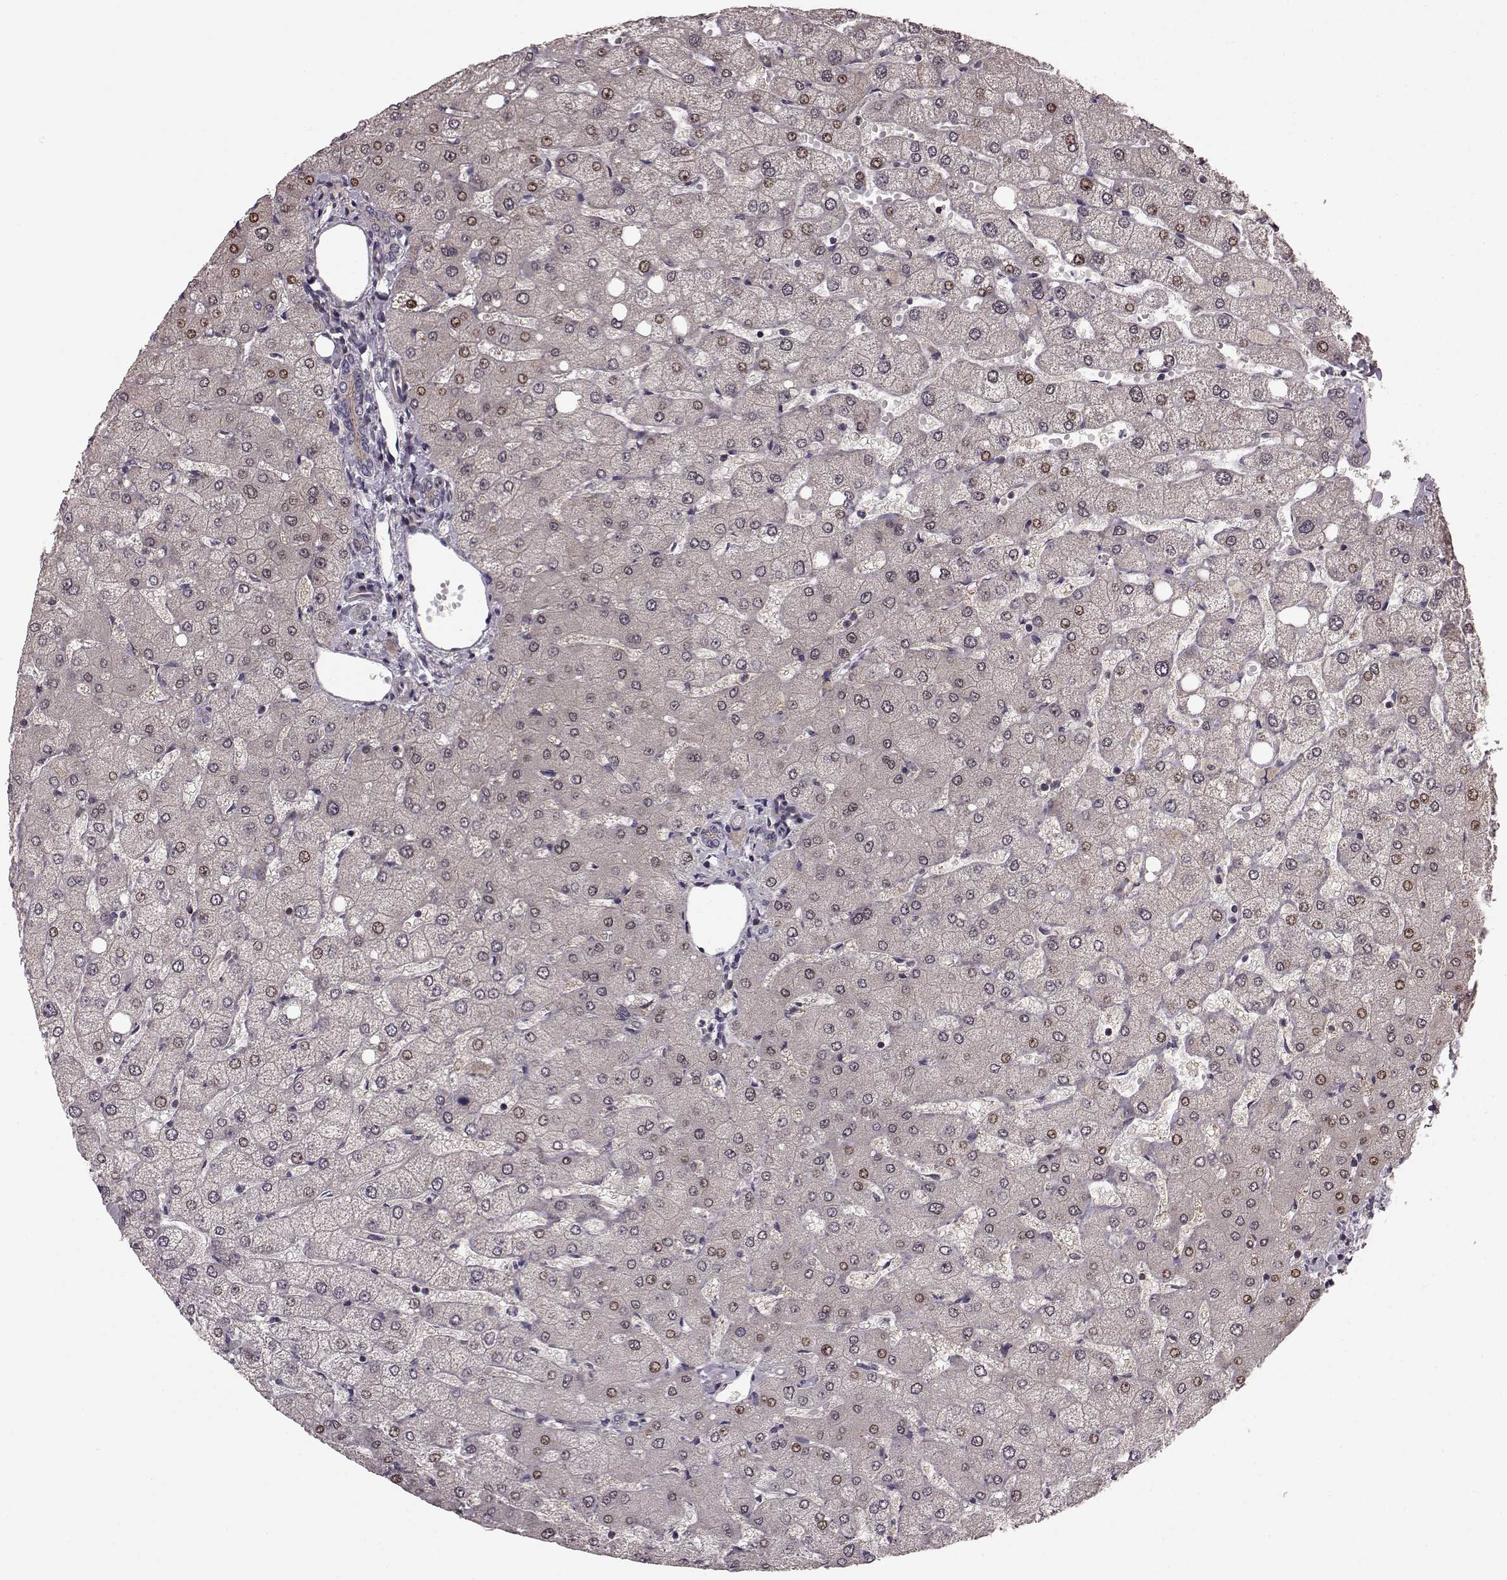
{"staining": {"intensity": "negative", "quantity": "none", "location": "none"}, "tissue": "liver", "cell_type": "Cholangiocytes", "image_type": "normal", "snomed": [{"axis": "morphology", "description": "Normal tissue, NOS"}, {"axis": "topography", "description": "Liver"}], "caption": "A micrograph of liver stained for a protein exhibits no brown staining in cholangiocytes.", "gene": "SLC22A18", "patient": {"sex": "female", "age": 54}}